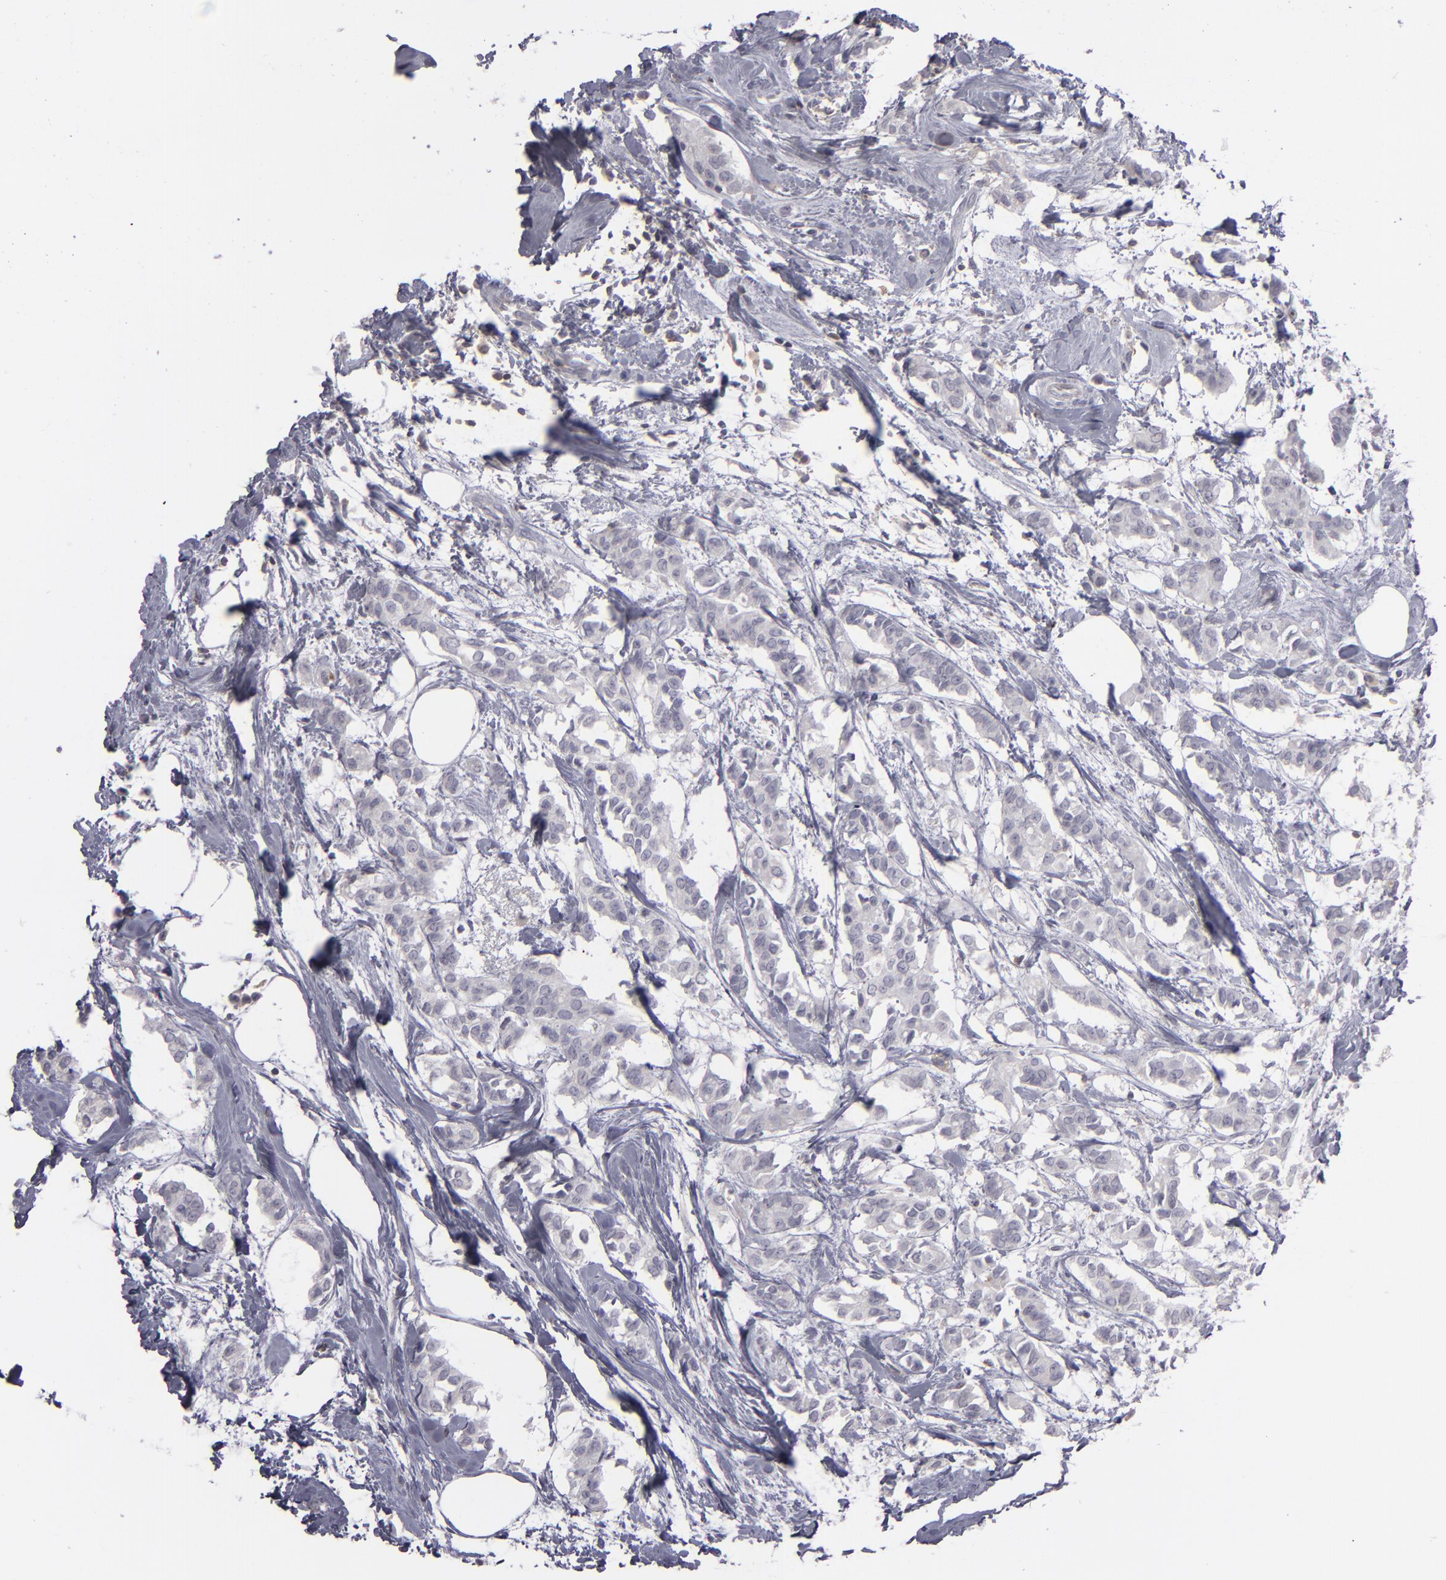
{"staining": {"intensity": "negative", "quantity": "none", "location": "none"}, "tissue": "breast cancer", "cell_type": "Tumor cells", "image_type": "cancer", "snomed": [{"axis": "morphology", "description": "Lobular carcinoma"}, {"axis": "topography", "description": "Breast"}], "caption": "Histopathology image shows no significant protein staining in tumor cells of lobular carcinoma (breast).", "gene": "SEMA3G", "patient": {"sex": "female", "age": 60}}